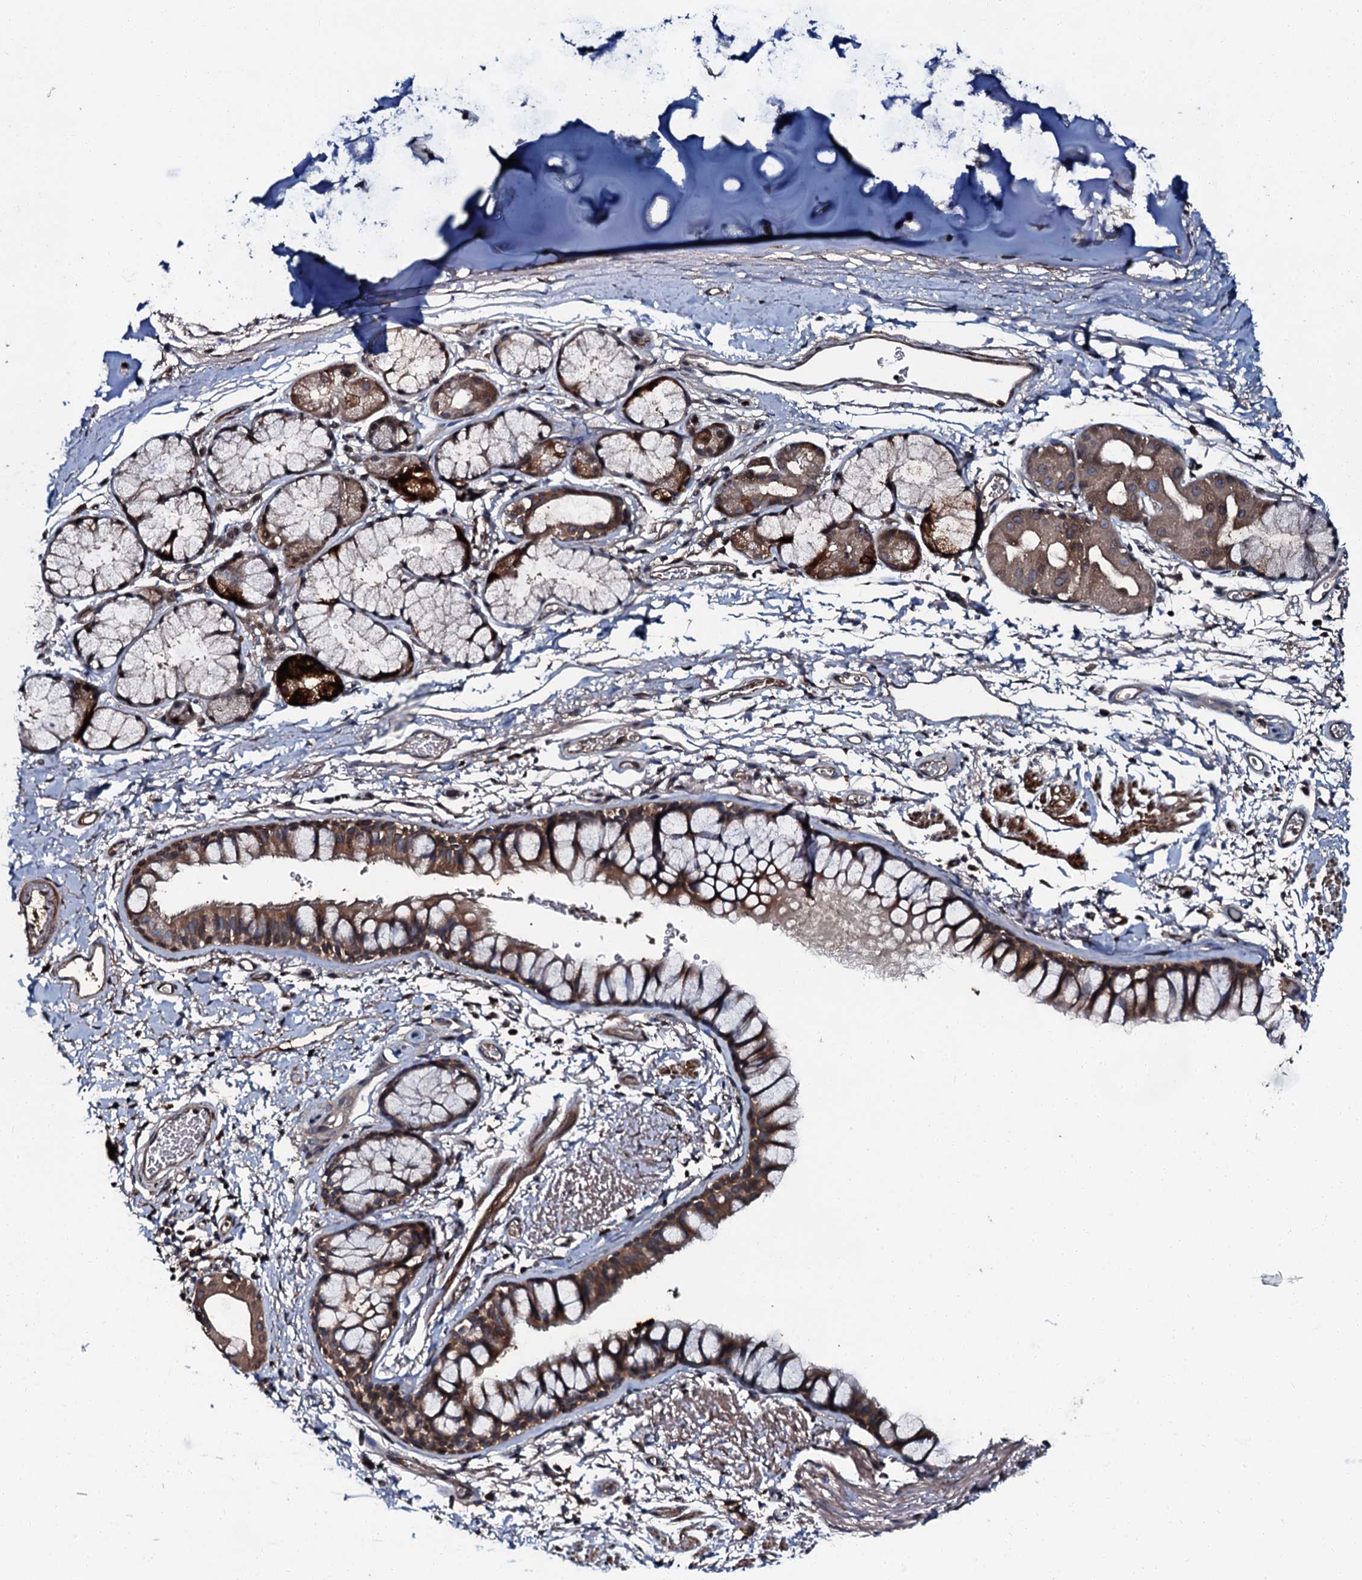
{"staining": {"intensity": "moderate", "quantity": ">75%", "location": "cytoplasmic/membranous"}, "tissue": "bronchus", "cell_type": "Respiratory epithelial cells", "image_type": "normal", "snomed": [{"axis": "morphology", "description": "Normal tissue, NOS"}, {"axis": "topography", "description": "Bronchus"}], "caption": "Protein expression analysis of unremarkable human bronchus reveals moderate cytoplasmic/membranous expression in about >75% of respiratory epithelial cells. Immunohistochemistry stains the protein in brown and the nuclei are stained blue.", "gene": "N4BP1", "patient": {"sex": "male", "age": 65}}